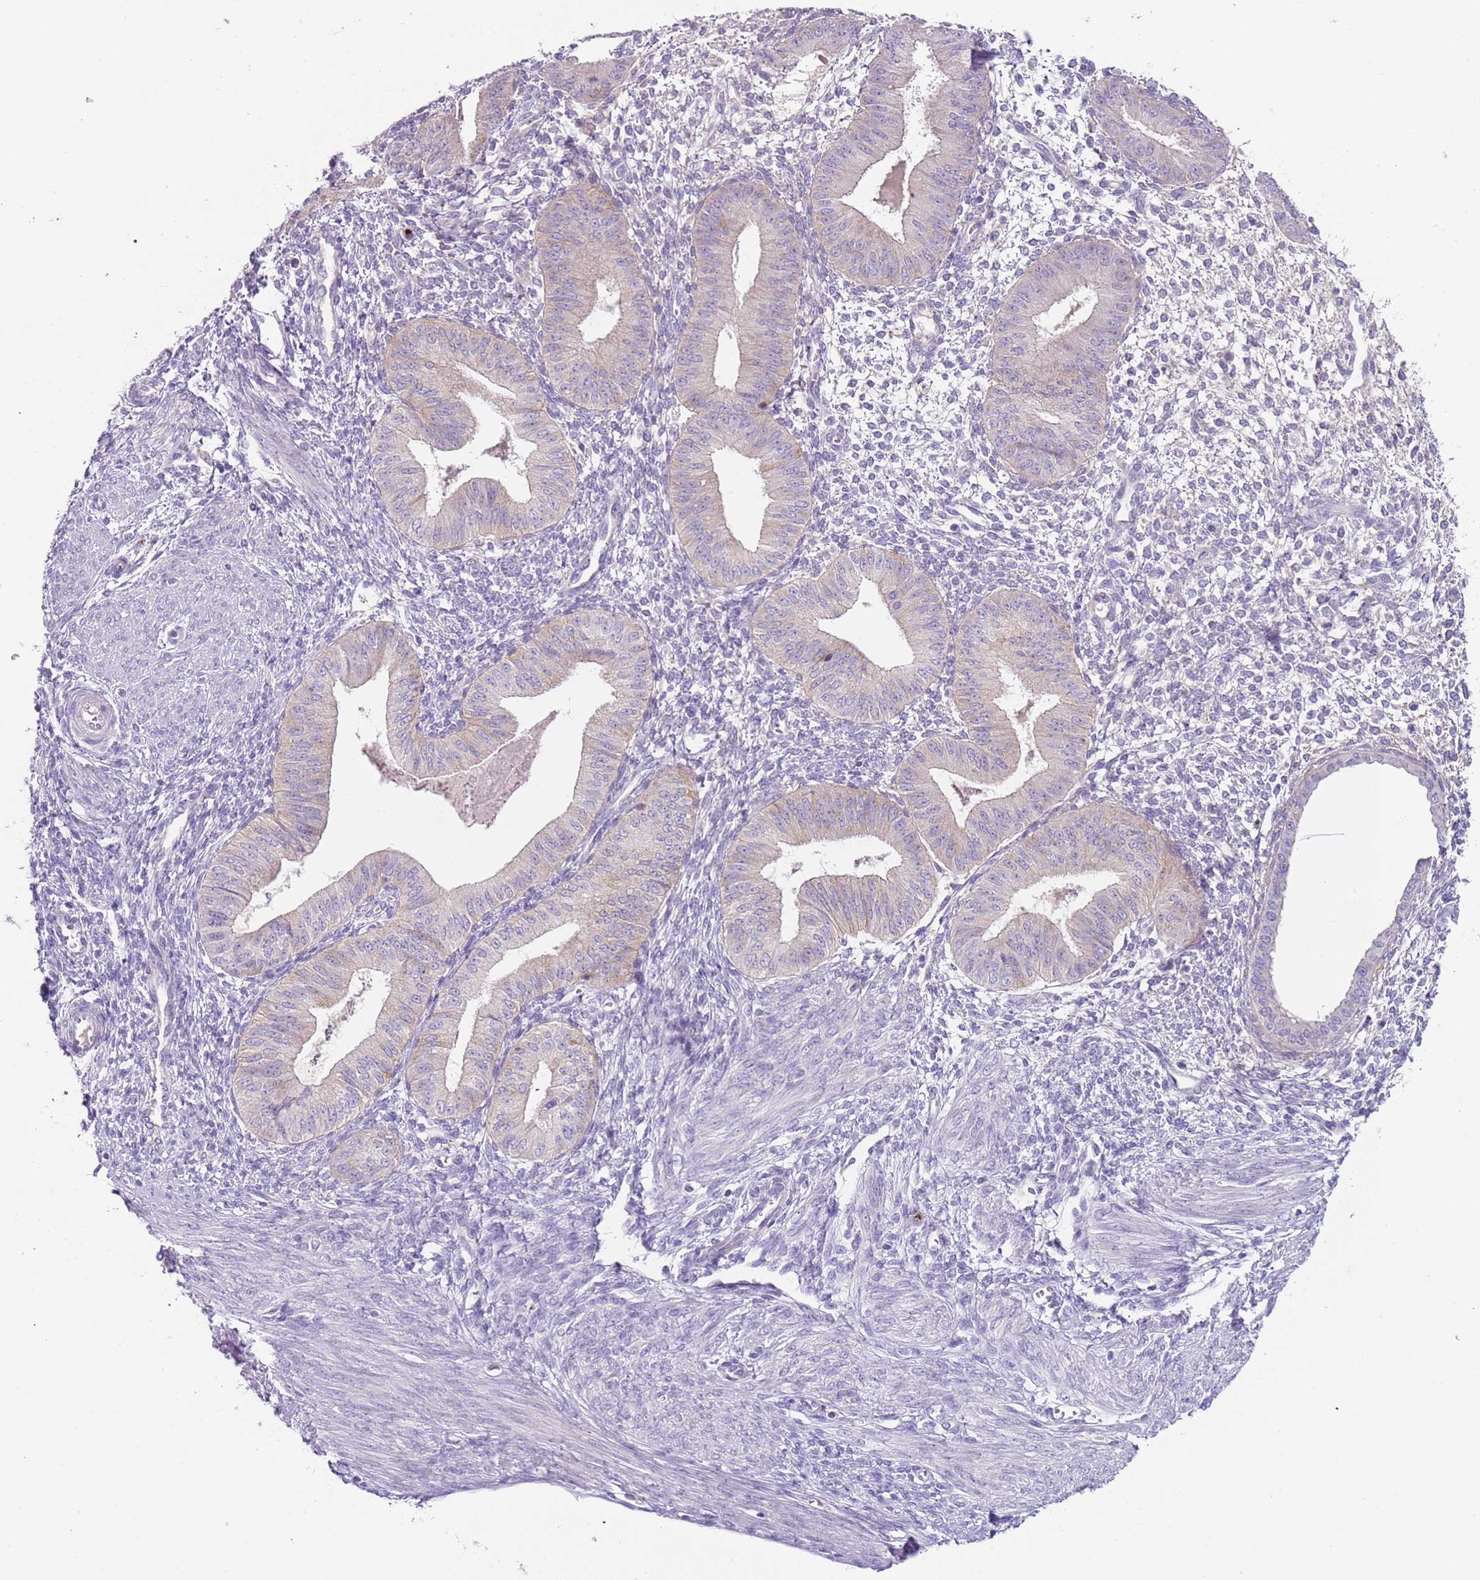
{"staining": {"intensity": "negative", "quantity": "none", "location": "none"}, "tissue": "endometrium", "cell_type": "Cells in endometrial stroma", "image_type": "normal", "snomed": [{"axis": "morphology", "description": "Normal tissue, NOS"}, {"axis": "topography", "description": "Endometrium"}], "caption": "Cells in endometrial stroma show no significant protein expression in benign endometrium. Nuclei are stained in blue.", "gene": "C2CD3", "patient": {"sex": "female", "age": 49}}